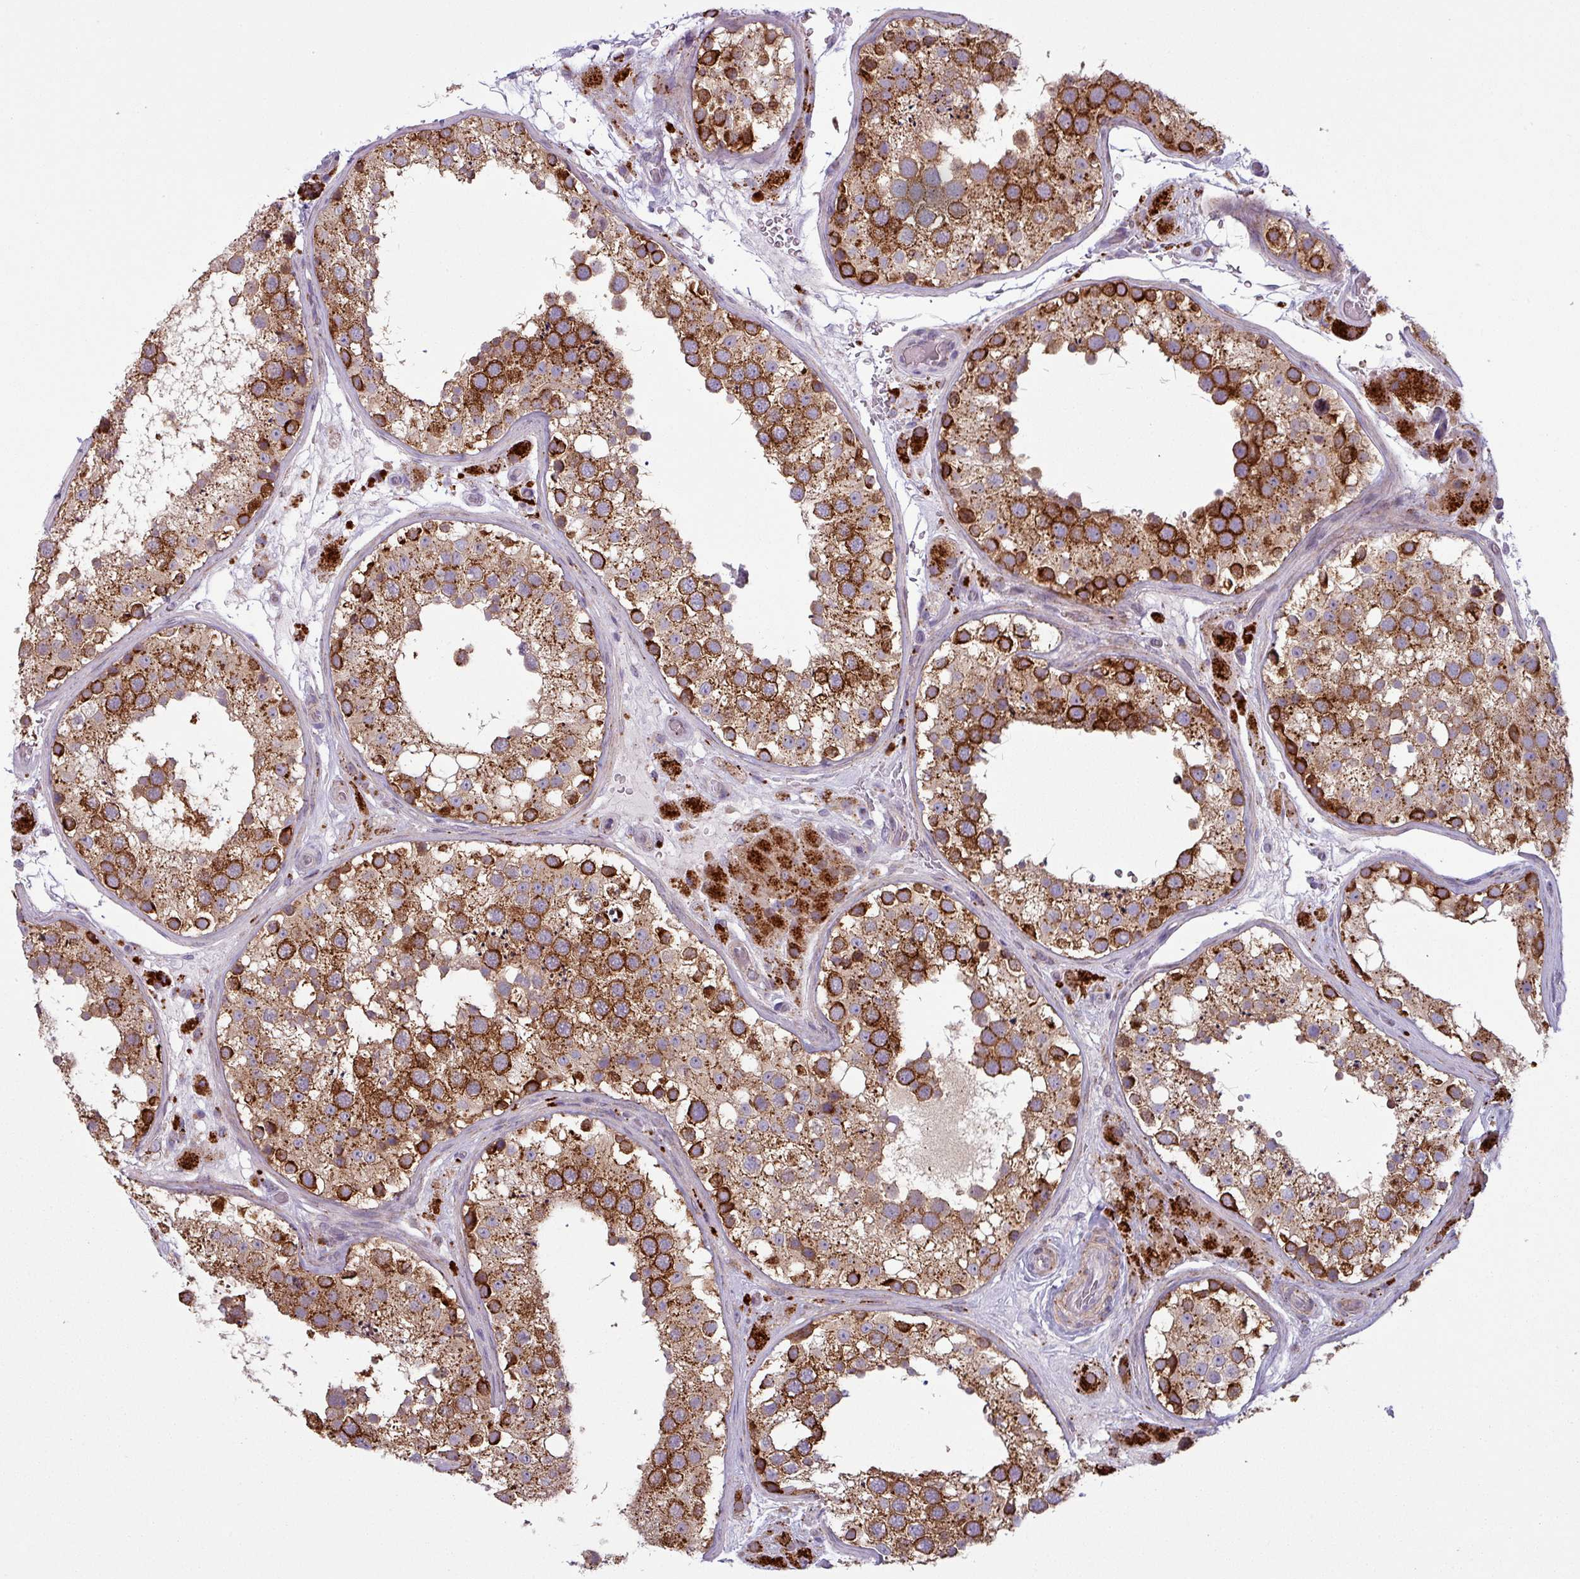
{"staining": {"intensity": "strong", "quantity": ">75%", "location": "cytoplasmic/membranous"}, "tissue": "testis", "cell_type": "Cells in seminiferous ducts", "image_type": "normal", "snomed": [{"axis": "morphology", "description": "Normal tissue, NOS"}, {"axis": "topography", "description": "Testis"}], "caption": "Benign testis reveals strong cytoplasmic/membranous positivity in about >75% of cells in seminiferous ducts.", "gene": "MAP7D2", "patient": {"sex": "male", "age": 26}}